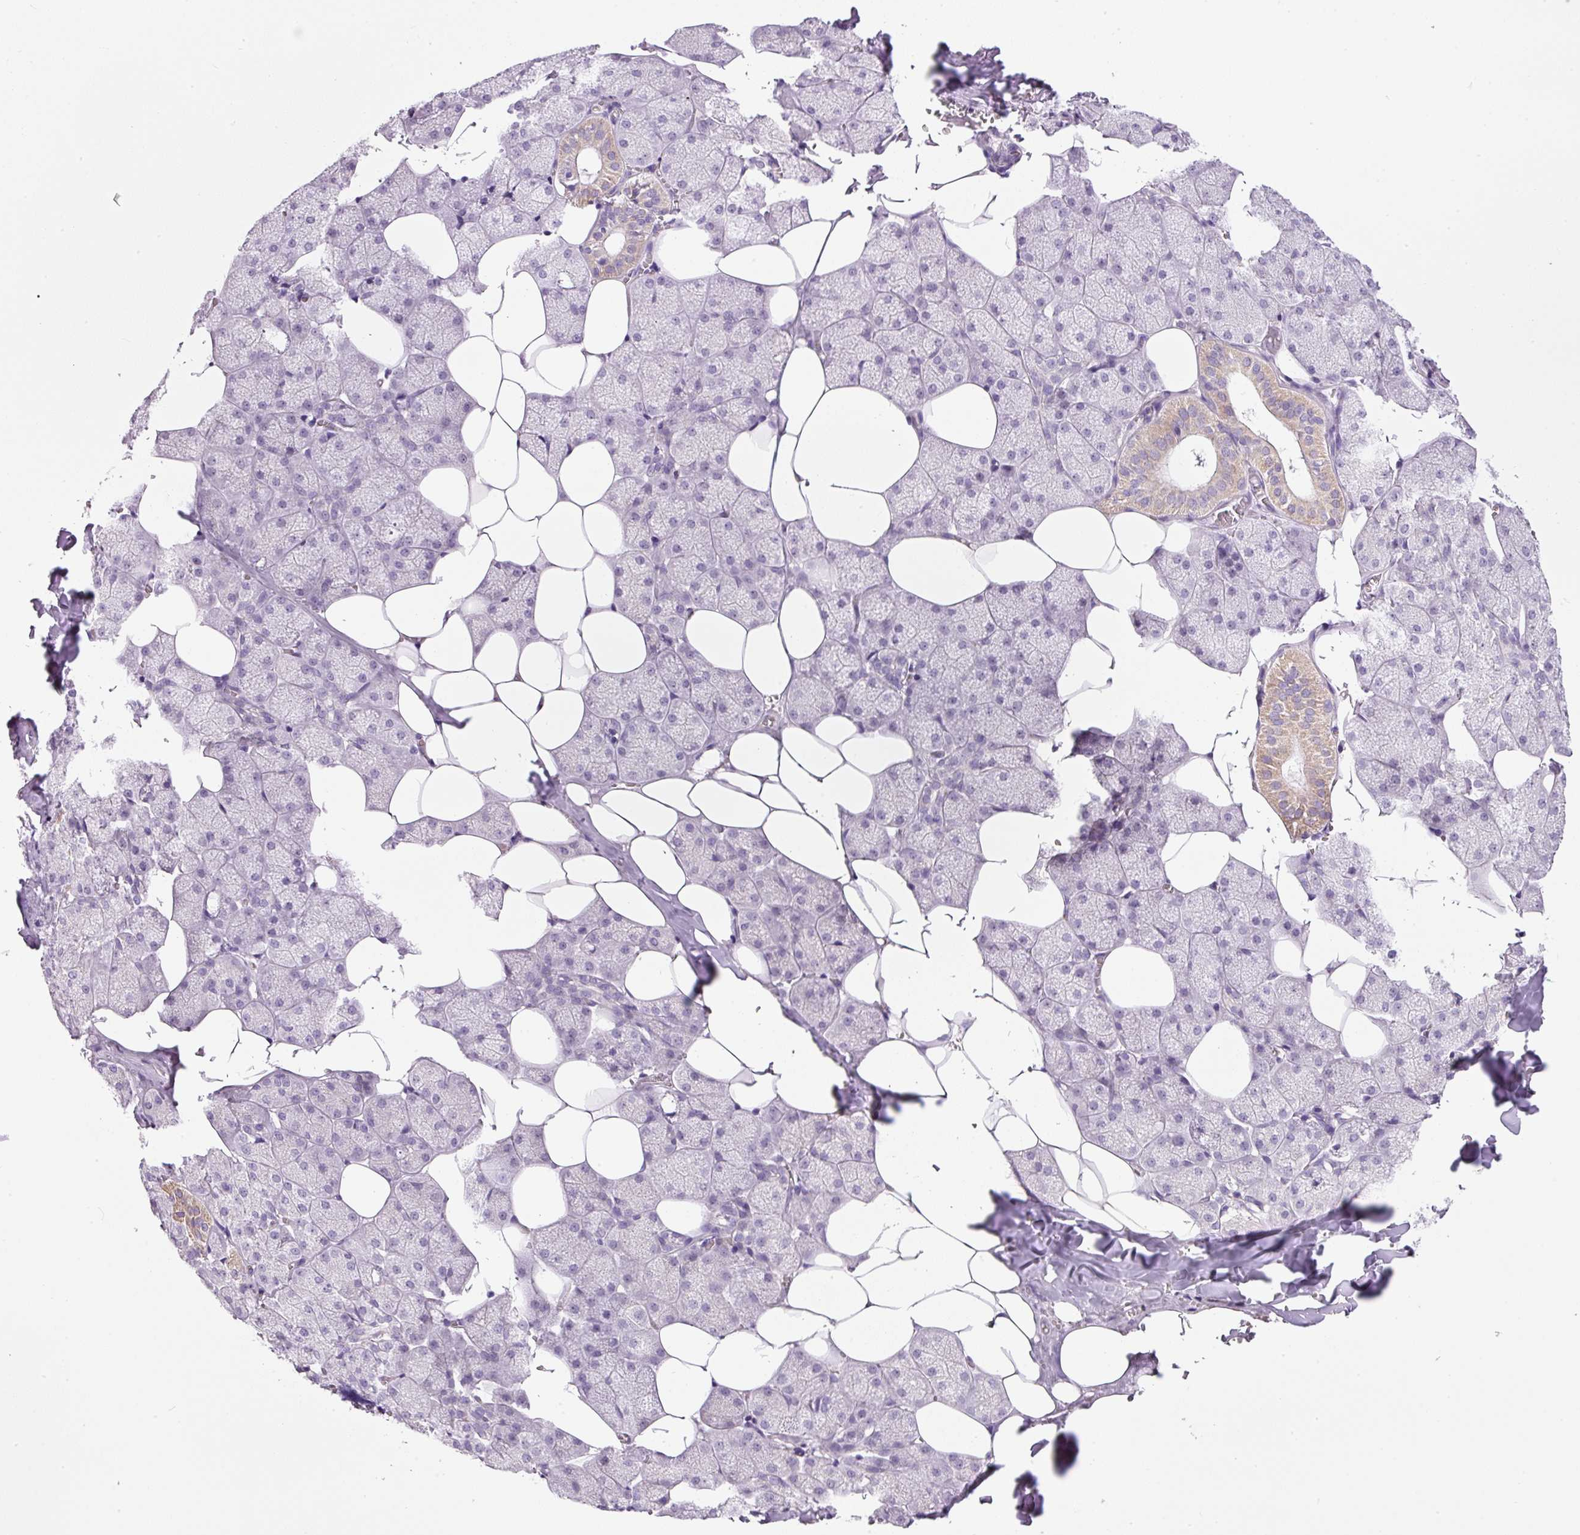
{"staining": {"intensity": "moderate", "quantity": "<25%", "location": "cytoplasmic/membranous"}, "tissue": "salivary gland", "cell_type": "Glandular cells", "image_type": "normal", "snomed": [{"axis": "morphology", "description": "Normal tissue, NOS"}, {"axis": "topography", "description": "Salivary gland"}, {"axis": "topography", "description": "Peripheral nerve tissue"}], "caption": "The immunohistochemical stain labels moderate cytoplasmic/membranous positivity in glandular cells of normal salivary gland. (DAB IHC with brightfield microscopy, high magnification).", "gene": "KPNA2", "patient": {"sex": "male", "age": 38}}